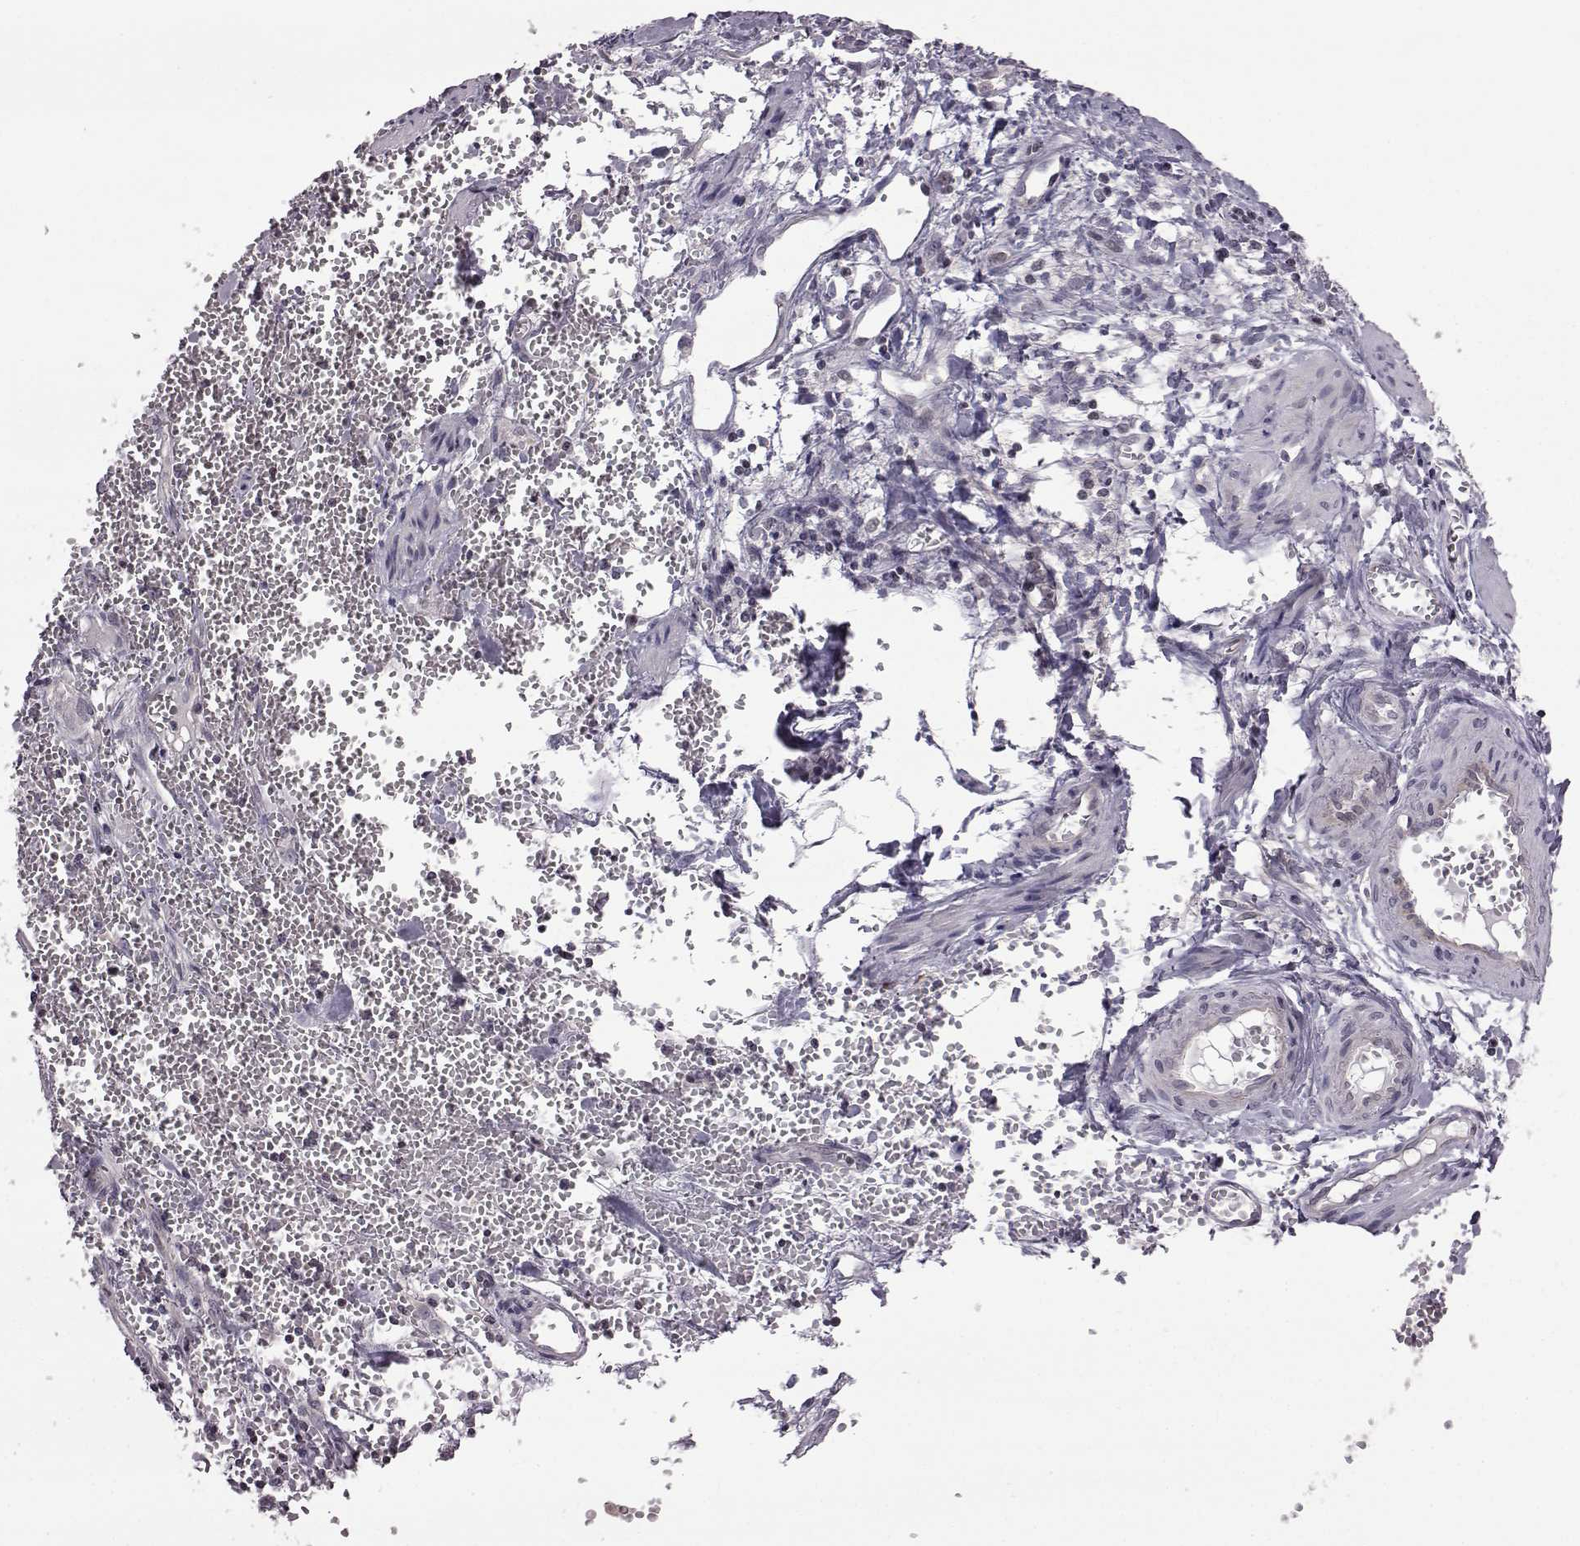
{"staining": {"intensity": "negative", "quantity": "none", "location": "none"}, "tissue": "ovarian cancer", "cell_type": "Tumor cells", "image_type": "cancer", "snomed": [{"axis": "morphology", "description": "Carcinoma, endometroid"}, {"axis": "topography", "description": "Ovary"}], "caption": "Tumor cells show no significant positivity in endometroid carcinoma (ovarian).", "gene": "GAL", "patient": {"sex": "female", "age": 78}}